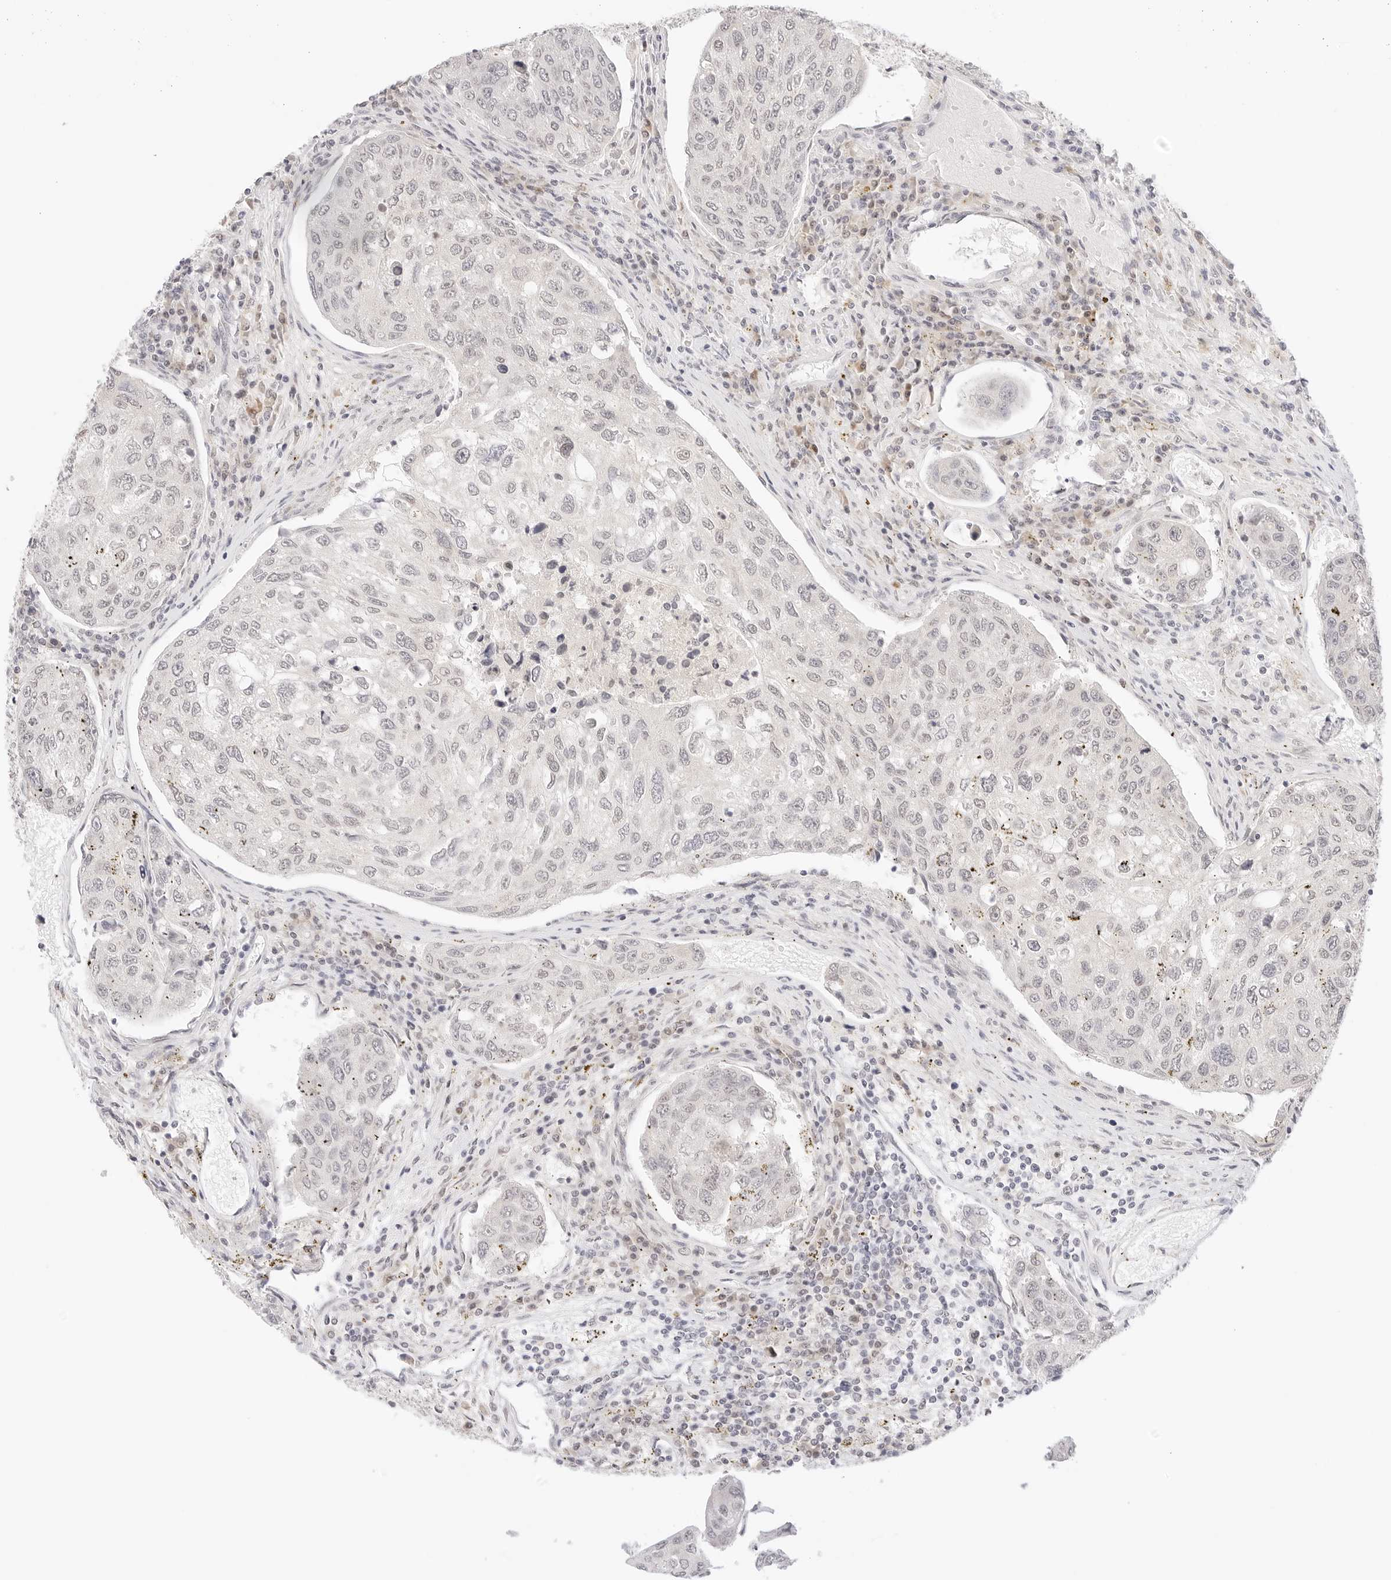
{"staining": {"intensity": "negative", "quantity": "none", "location": "none"}, "tissue": "urothelial cancer", "cell_type": "Tumor cells", "image_type": "cancer", "snomed": [{"axis": "morphology", "description": "Urothelial carcinoma, High grade"}, {"axis": "topography", "description": "Lymph node"}, {"axis": "topography", "description": "Urinary bladder"}], "caption": "Tumor cells are negative for protein expression in human urothelial cancer.", "gene": "XKR4", "patient": {"sex": "male", "age": 51}}